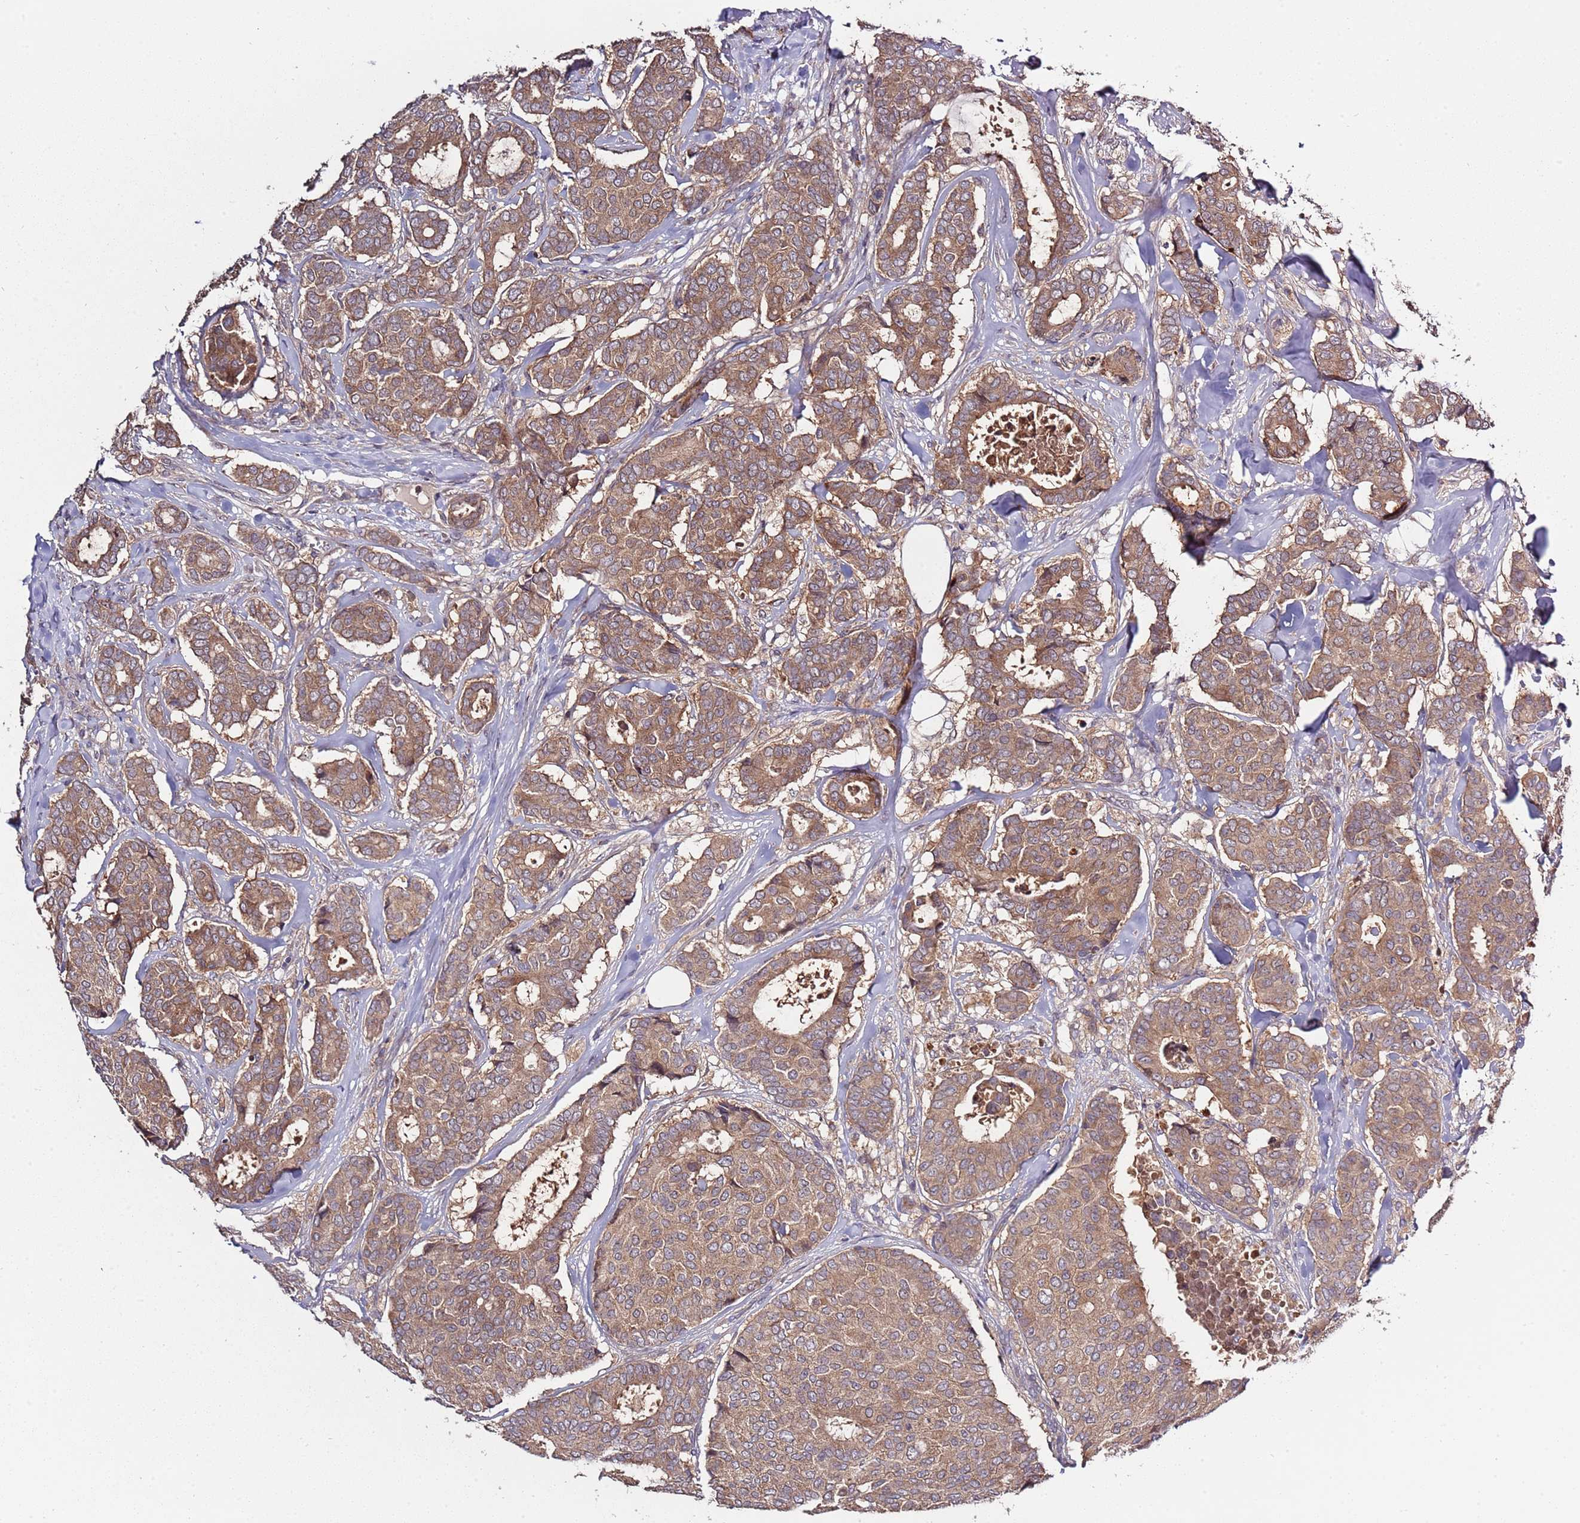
{"staining": {"intensity": "moderate", "quantity": ">75%", "location": "cytoplasmic/membranous"}, "tissue": "breast cancer", "cell_type": "Tumor cells", "image_type": "cancer", "snomed": [{"axis": "morphology", "description": "Duct carcinoma"}, {"axis": "topography", "description": "Breast"}], "caption": "Protein expression by immunohistochemistry reveals moderate cytoplasmic/membranous positivity in about >75% of tumor cells in breast cancer. (Brightfield microscopy of DAB IHC at high magnification).", "gene": "USP32", "patient": {"sex": "female", "age": 75}}